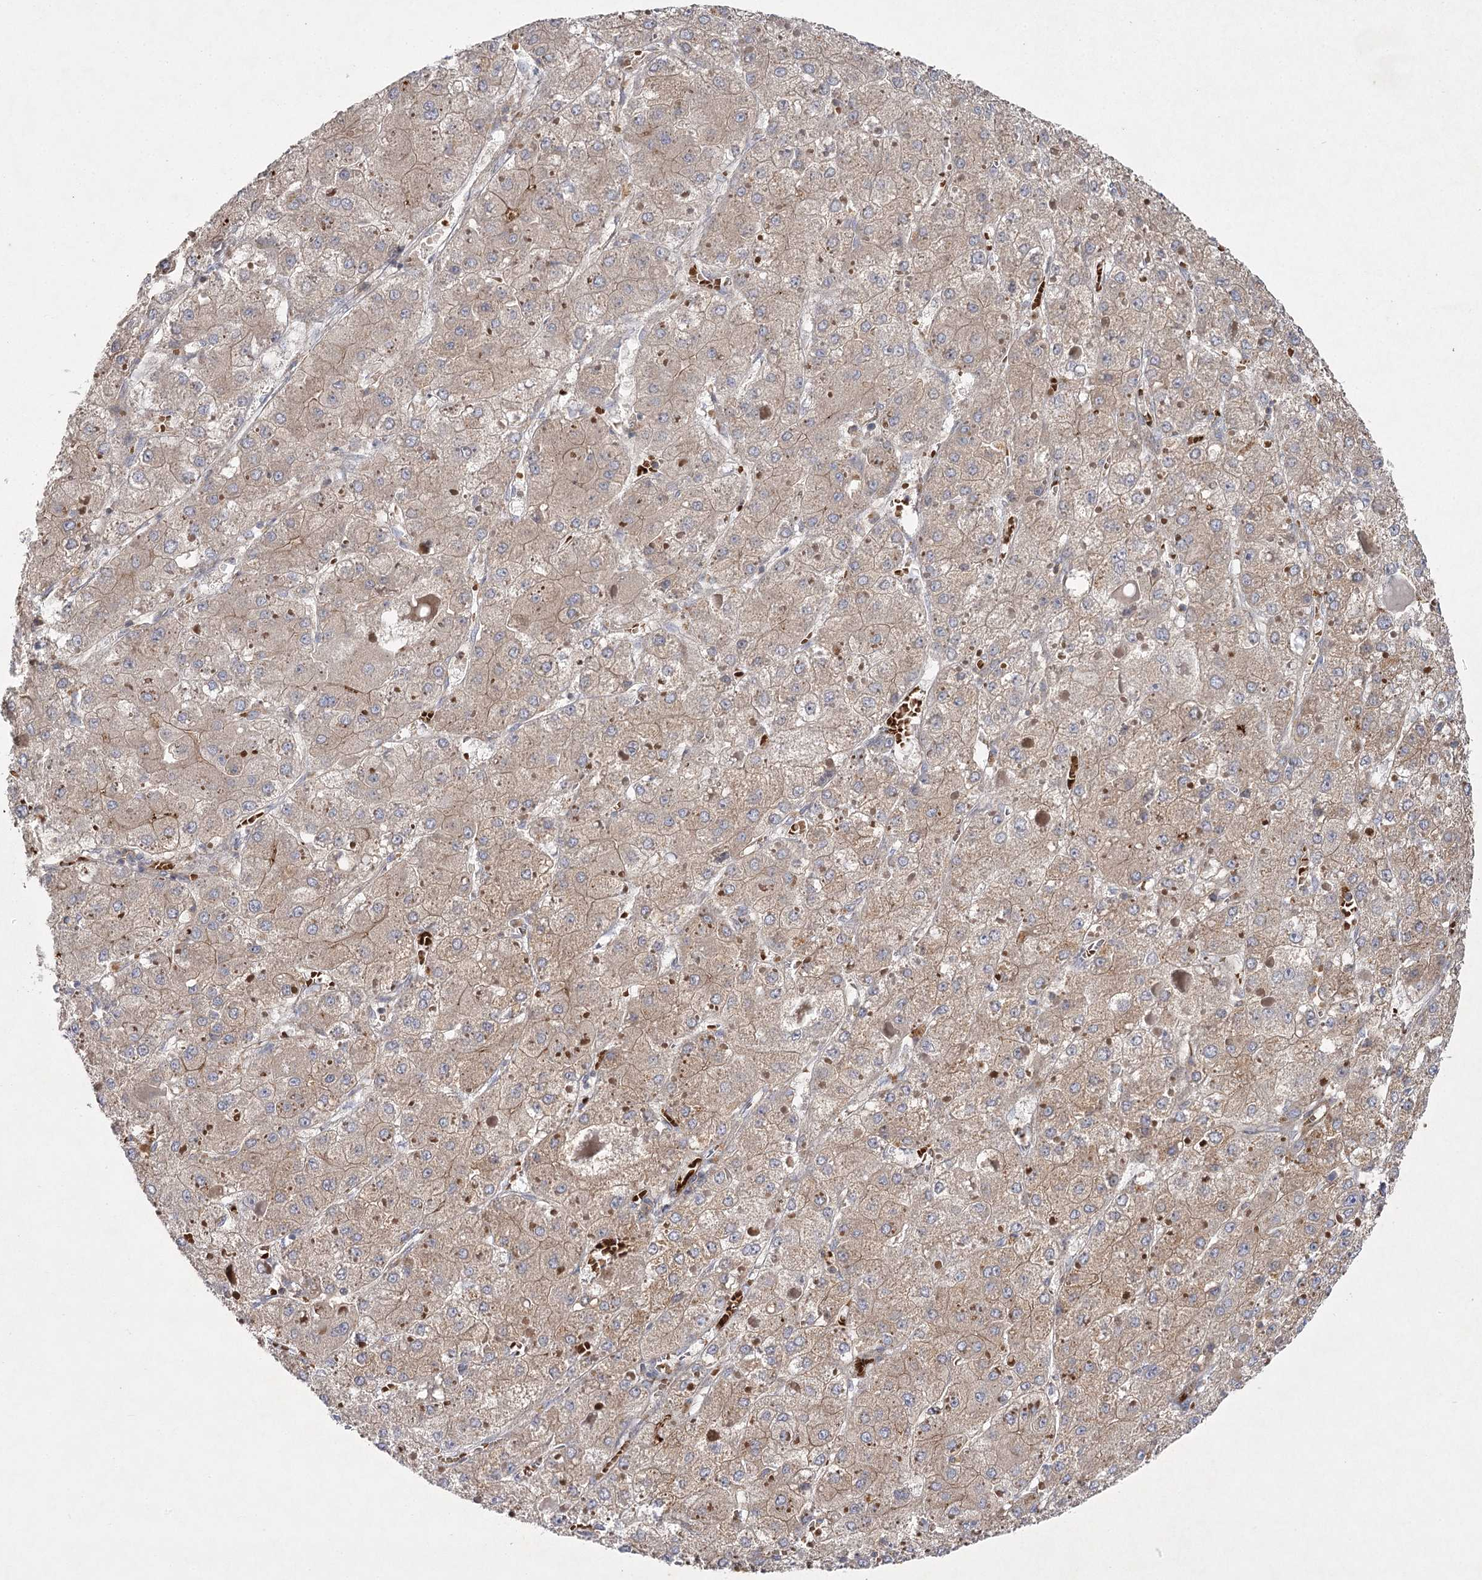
{"staining": {"intensity": "weak", "quantity": ">75%", "location": "cytoplasmic/membranous"}, "tissue": "liver cancer", "cell_type": "Tumor cells", "image_type": "cancer", "snomed": [{"axis": "morphology", "description": "Carcinoma, Hepatocellular, NOS"}, {"axis": "topography", "description": "Liver"}], "caption": "High-magnification brightfield microscopy of liver cancer stained with DAB (brown) and counterstained with hematoxylin (blue). tumor cells exhibit weak cytoplasmic/membranous staining is seen in approximately>75% of cells.", "gene": "KIAA0825", "patient": {"sex": "female", "age": 73}}